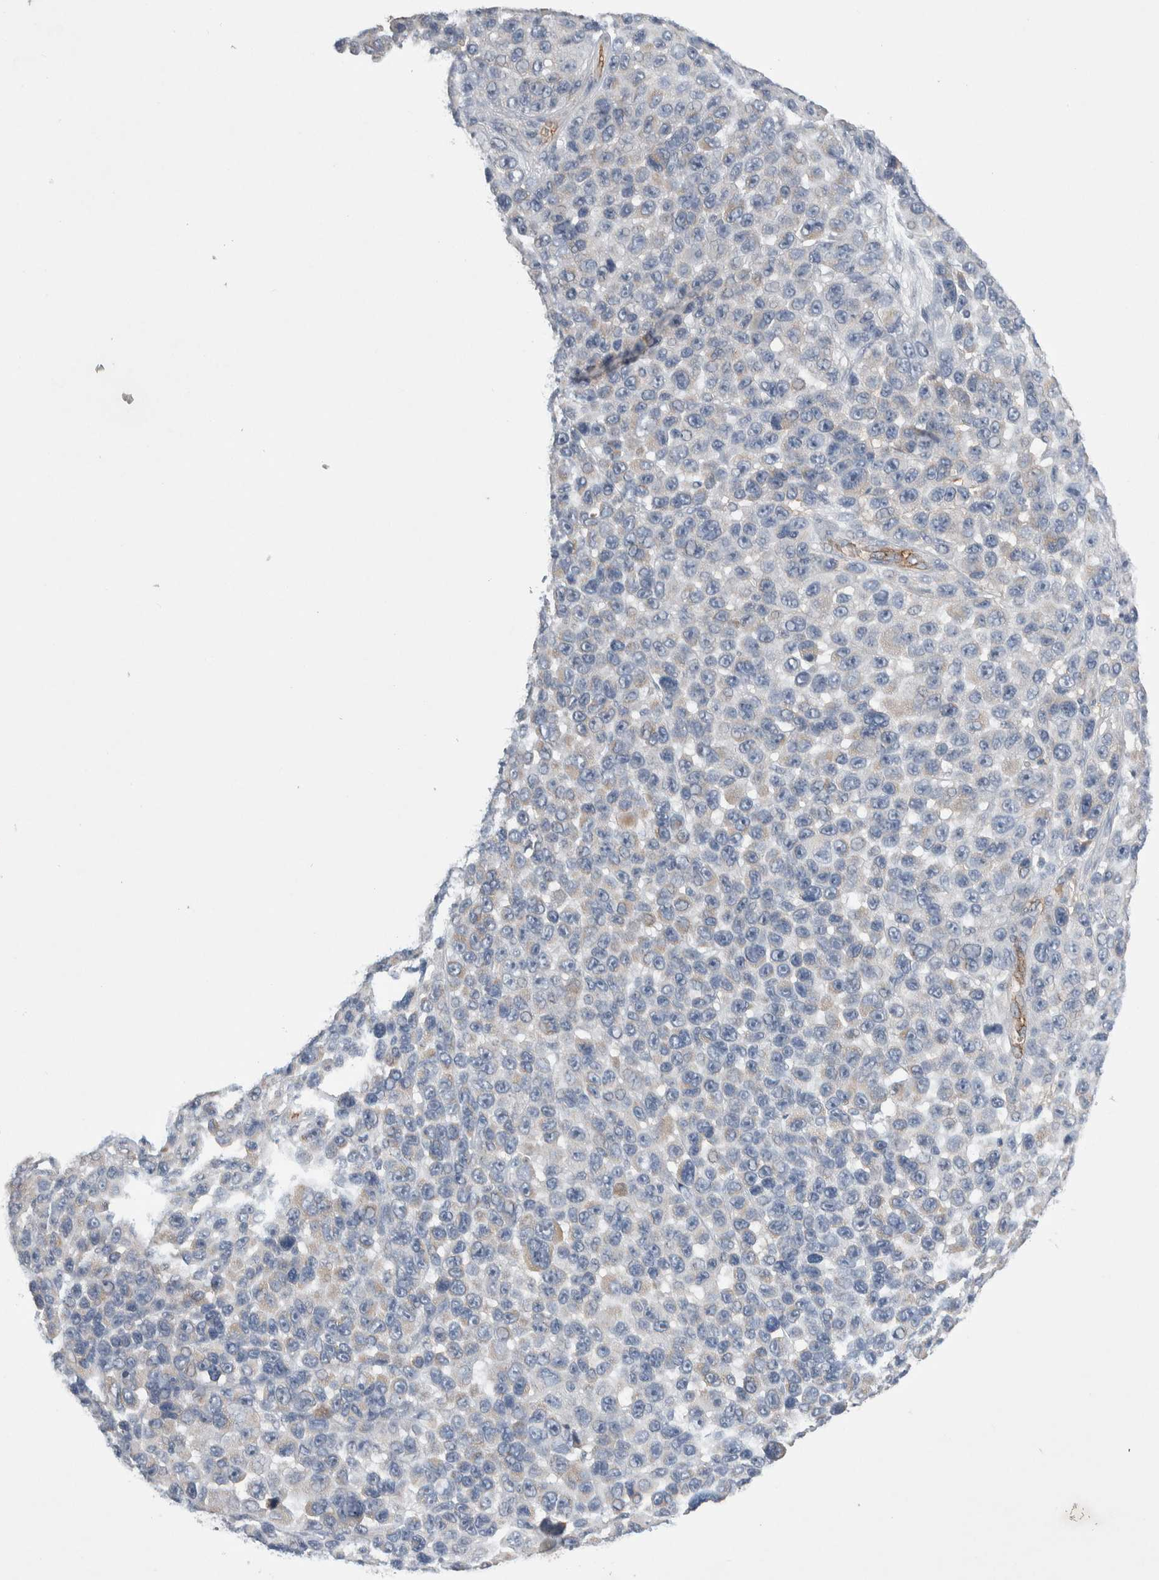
{"staining": {"intensity": "negative", "quantity": "none", "location": "none"}, "tissue": "melanoma", "cell_type": "Tumor cells", "image_type": "cancer", "snomed": [{"axis": "morphology", "description": "Malignant melanoma, NOS"}, {"axis": "topography", "description": "Skin"}], "caption": "Immunohistochemistry (IHC) of melanoma exhibits no staining in tumor cells.", "gene": "CEP131", "patient": {"sex": "male", "age": 53}}